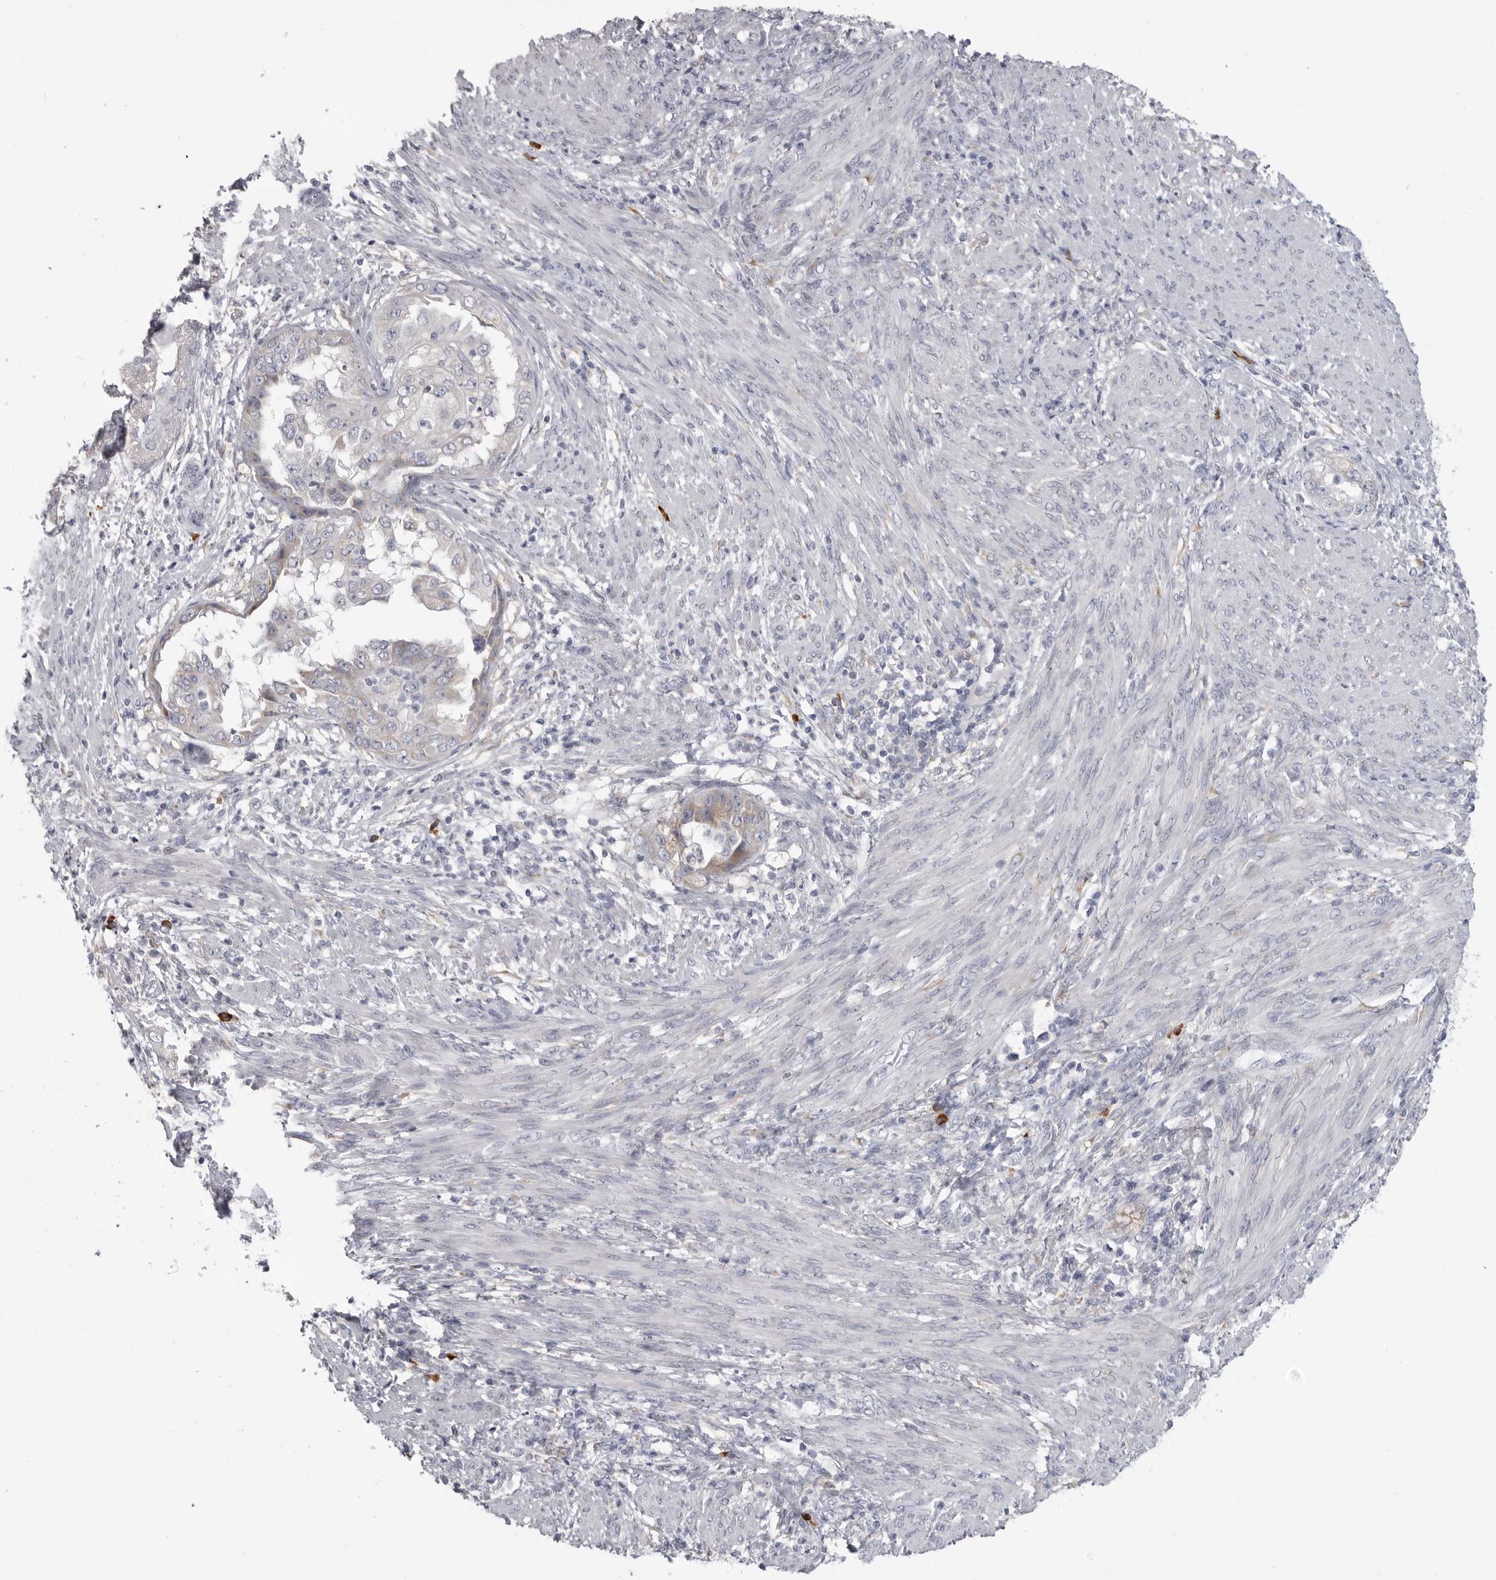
{"staining": {"intensity": "negative", "quantity": "none", "location": "none"}, "tissue": "endometrial cancer", "cell_type": "Tumor cells", "image_type": "cancer", "snomed": [{"axis": "morphology", "description": "Adenocarcinoma, NOS"}, {"axis": "topography", "description": "Endometrium"}], "caption": "IHC of endometrial adenocarcinoma exhibits no positivity in tumor cells.", "gene": "FKBP2", "patient": {"sex": "female", "age": 85}}